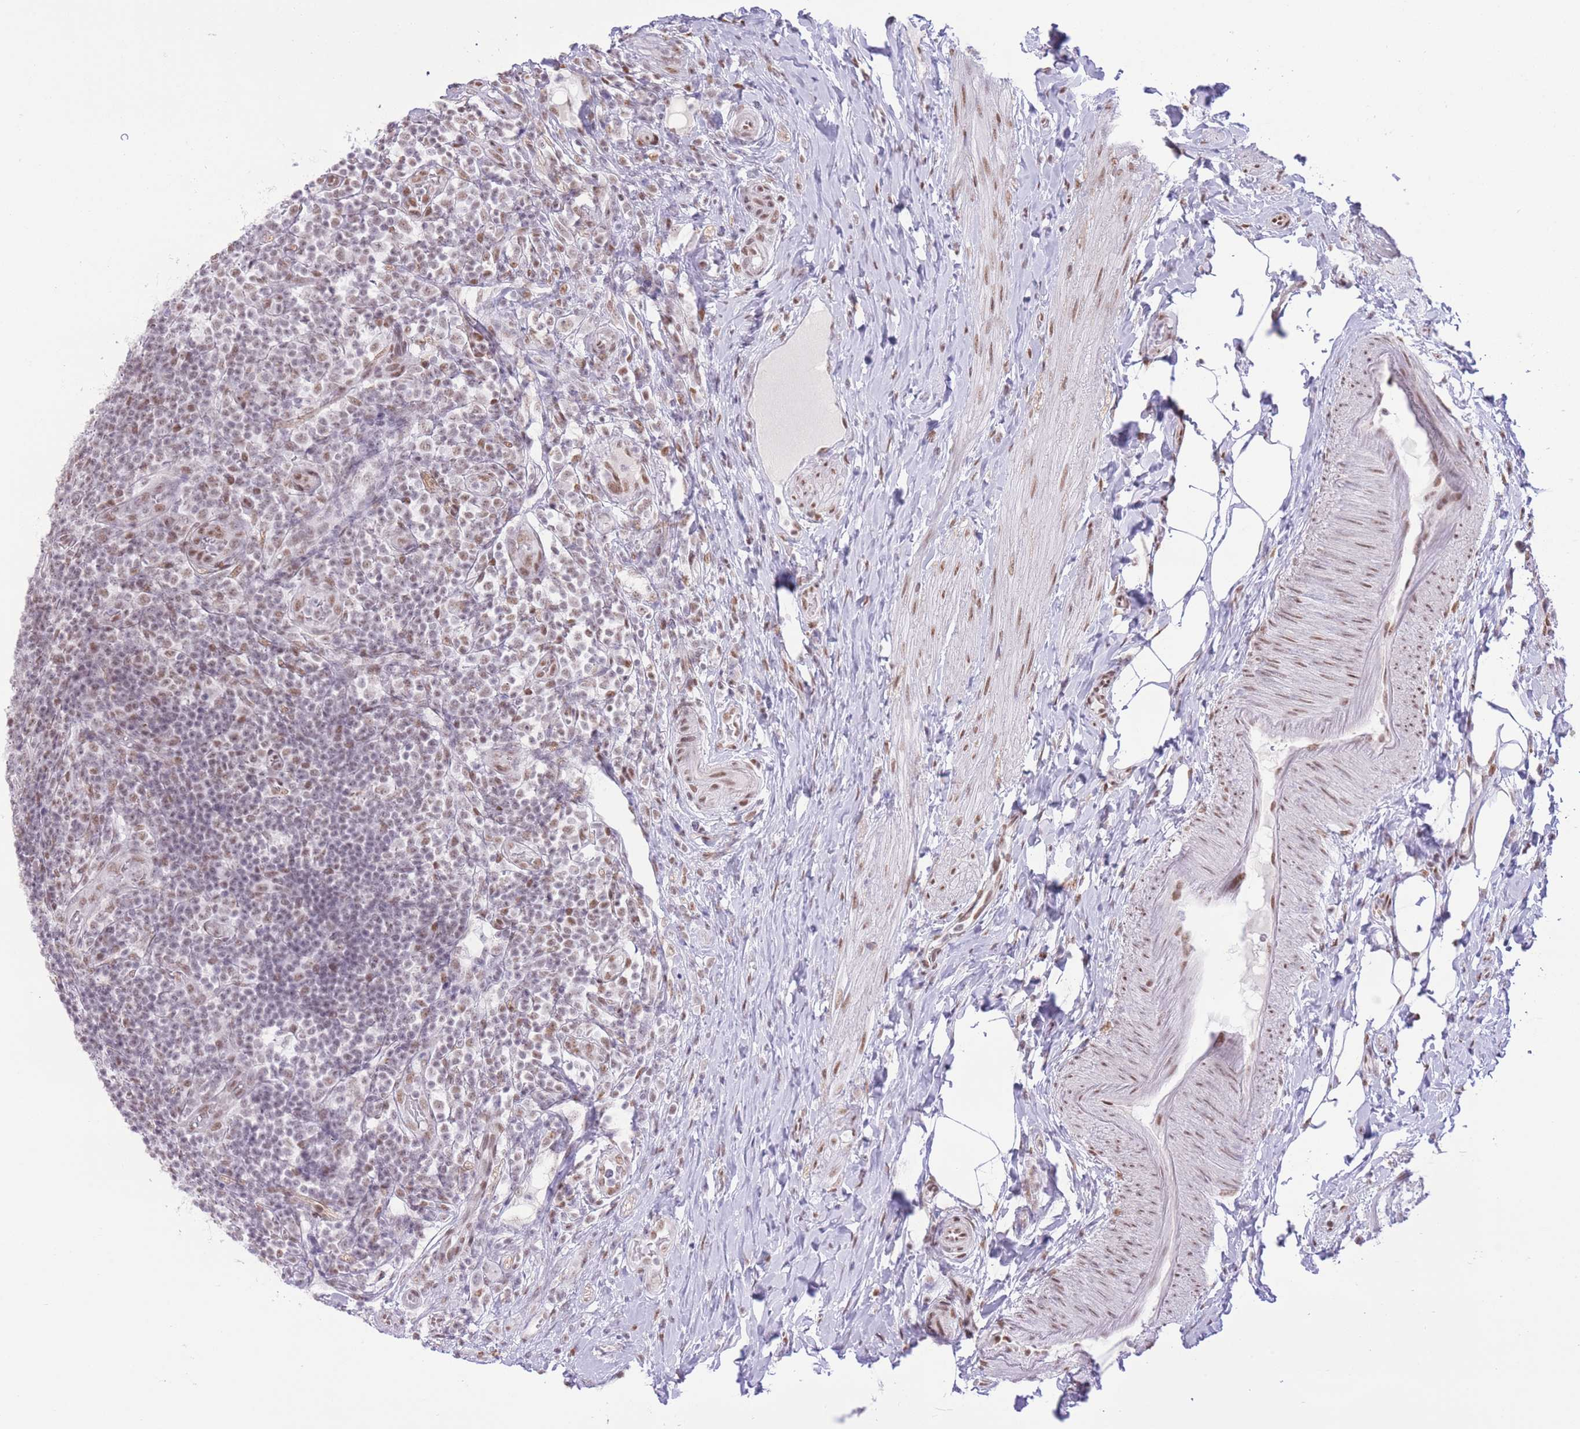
{"staining": {"intensity": "moderate", "quantity": ">75%", "location": "nuclear"}, "tissue": "appendix", "cell_type": "Glandular cells", "image_type": "normal", "snomed": [{"axis": "morphology", "description": "Normal tissue, NOS"}, {"axis": "topography", "description": "Appendix"}], "caption": "IHC photomicrograph of normal appendix: human appendix stained using IHC shows medium levels of moderate protein expression localized specifically in the nuclear of glandular cells, appearing as a nuclear brown color.", "gene": "ZBED5", "patient": {"sex": "female", "age": 43}}